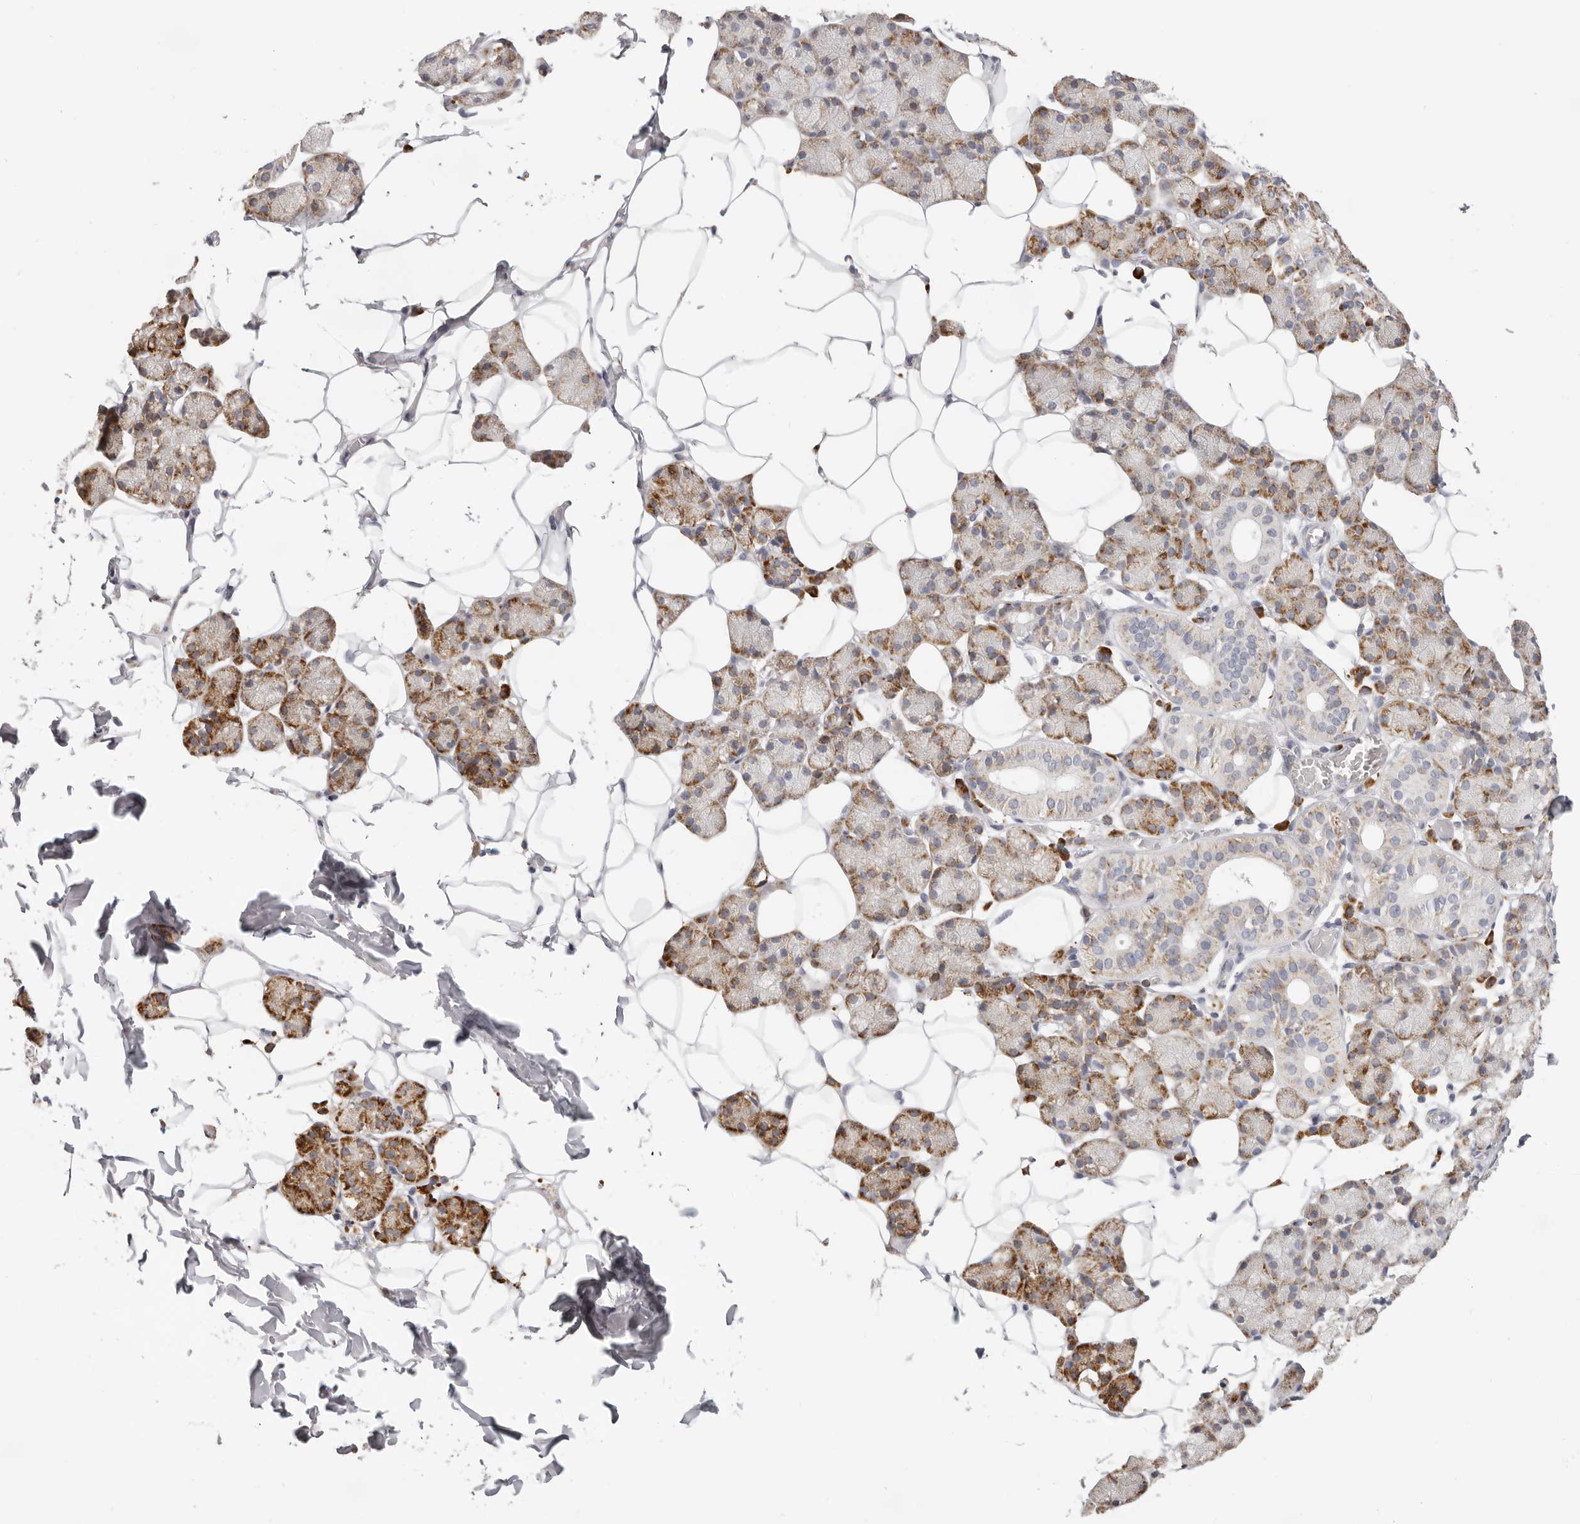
{"staining": {"intensity": "strong", "quantity": "25%-75%", "location": "cytoplasmic/membranous"}, "tissue": "salivary gland", "cell_type": "Glandular cells", "image_type": "normal", "snomed": [{"axis": "morphology", "description": "Normal tissue, NOS"}, {"axis": "topography", "description": "Salivary gland"}], "caption": "Protein expression by immunohistochemistry (IHC) displays strong cytoplasmic/membranous expression in about 25%-75% of glandular cells in unremarkable salivary gland.", "gene": "IL32", "patient": {"sex": "female", "age": 33}}